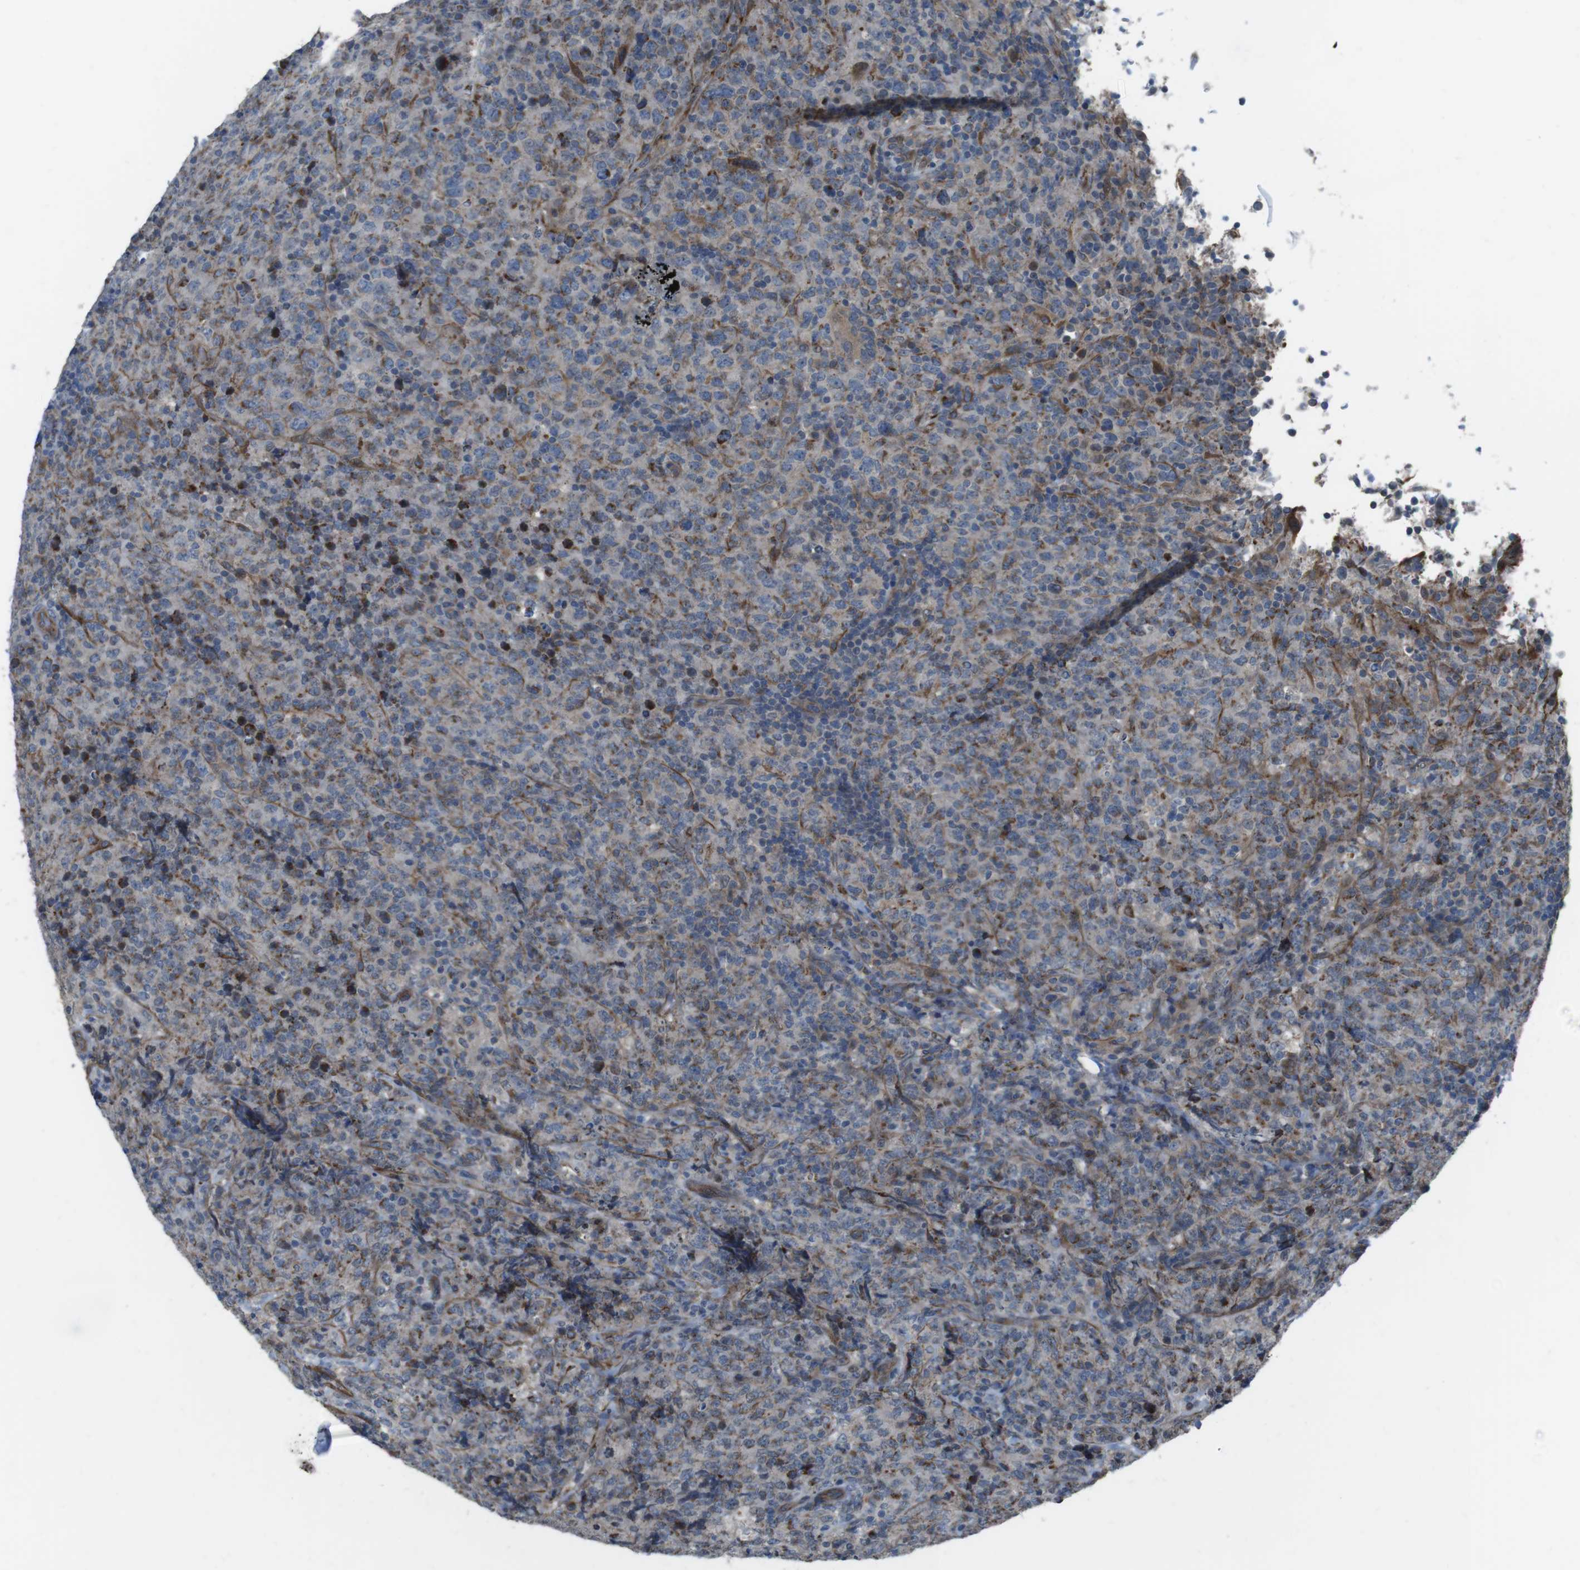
{"staining": {"intensity": "weak", "quantity": ">75%", "location": "cytoplasmic/membranous"}, "tissue": "lymphoma", "cell_type": "Tumor cells", "image_type": "cancer", "snomed": [{"axis": "morphology", "description": "Malignant lymphoma, non-Hodgkin's type, High grade"}, {"axis": "topography", "description": "Tonsil"}], "caption": "Brown immunohistochemical staining in high-grade malignant lymphoma, non-Hodgkin's type demonstrates weak cytoplasmic/membranous expression in approximately >75% of tumor cells.", "gene": "FAM174B", "patient": {"sex": "female", "age": 36}}